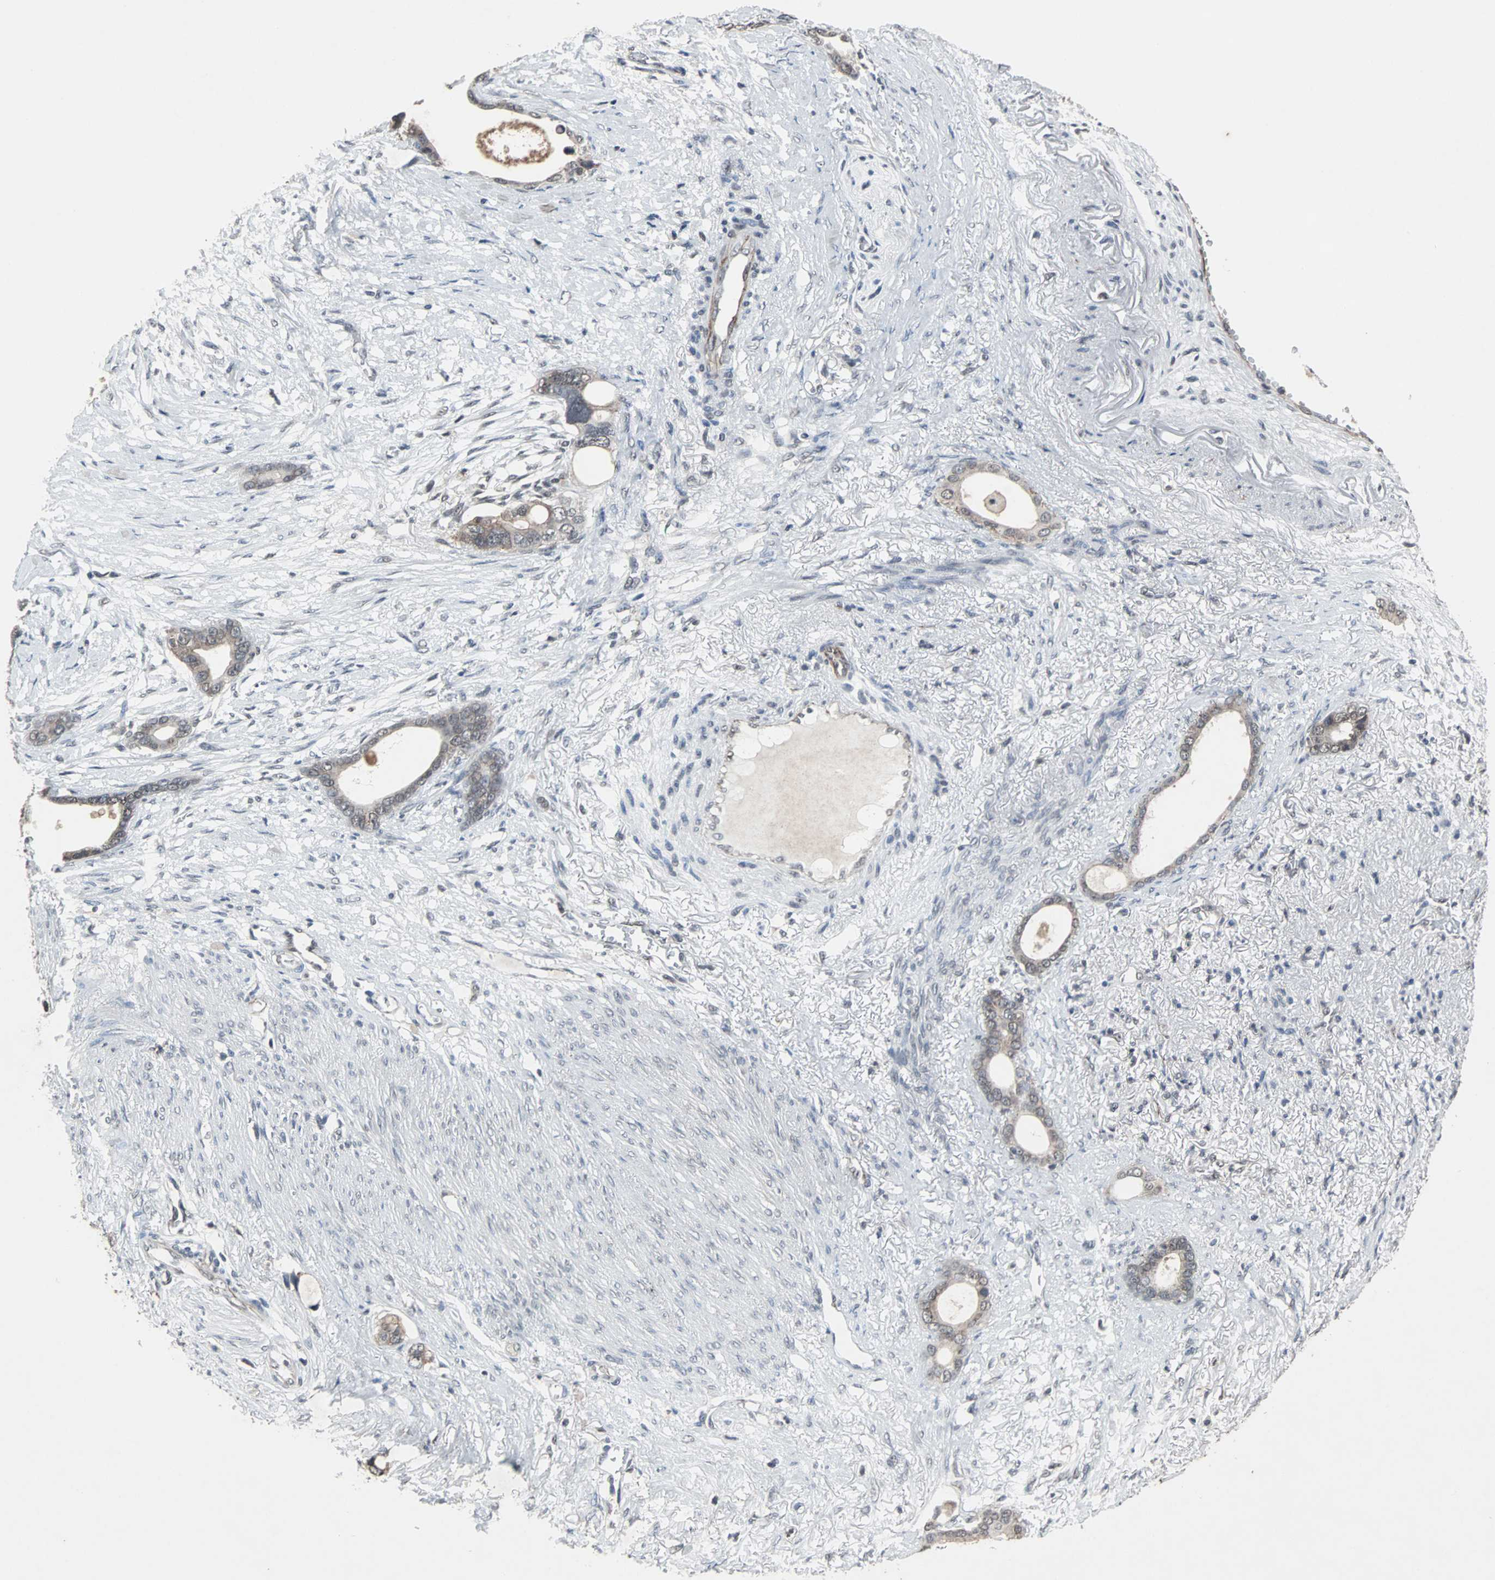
{"staining": {"intensity": "weak", "quantity": ">75%", "location": "cytoplasmic/membranous"}, "tissue": "stomach cancer", "cell_type": "Tumor cells", "image_type": "cancer", "snomed": [{"axis": "morphology", "description": "Adenocarcinoma, NOS"}, {"axis": "topography", "description": "Stomach"}], "caption": "Immunohistochemistry (DAB (3,3'-diaminobenzidine)) staining of human adenocarcinoma (stomach) shows weak cytoplasmic/membranous protein positivity in about >75% of tumor cells.", "gene": "LSR", "patient": {"sex": "female", "age": 75}}